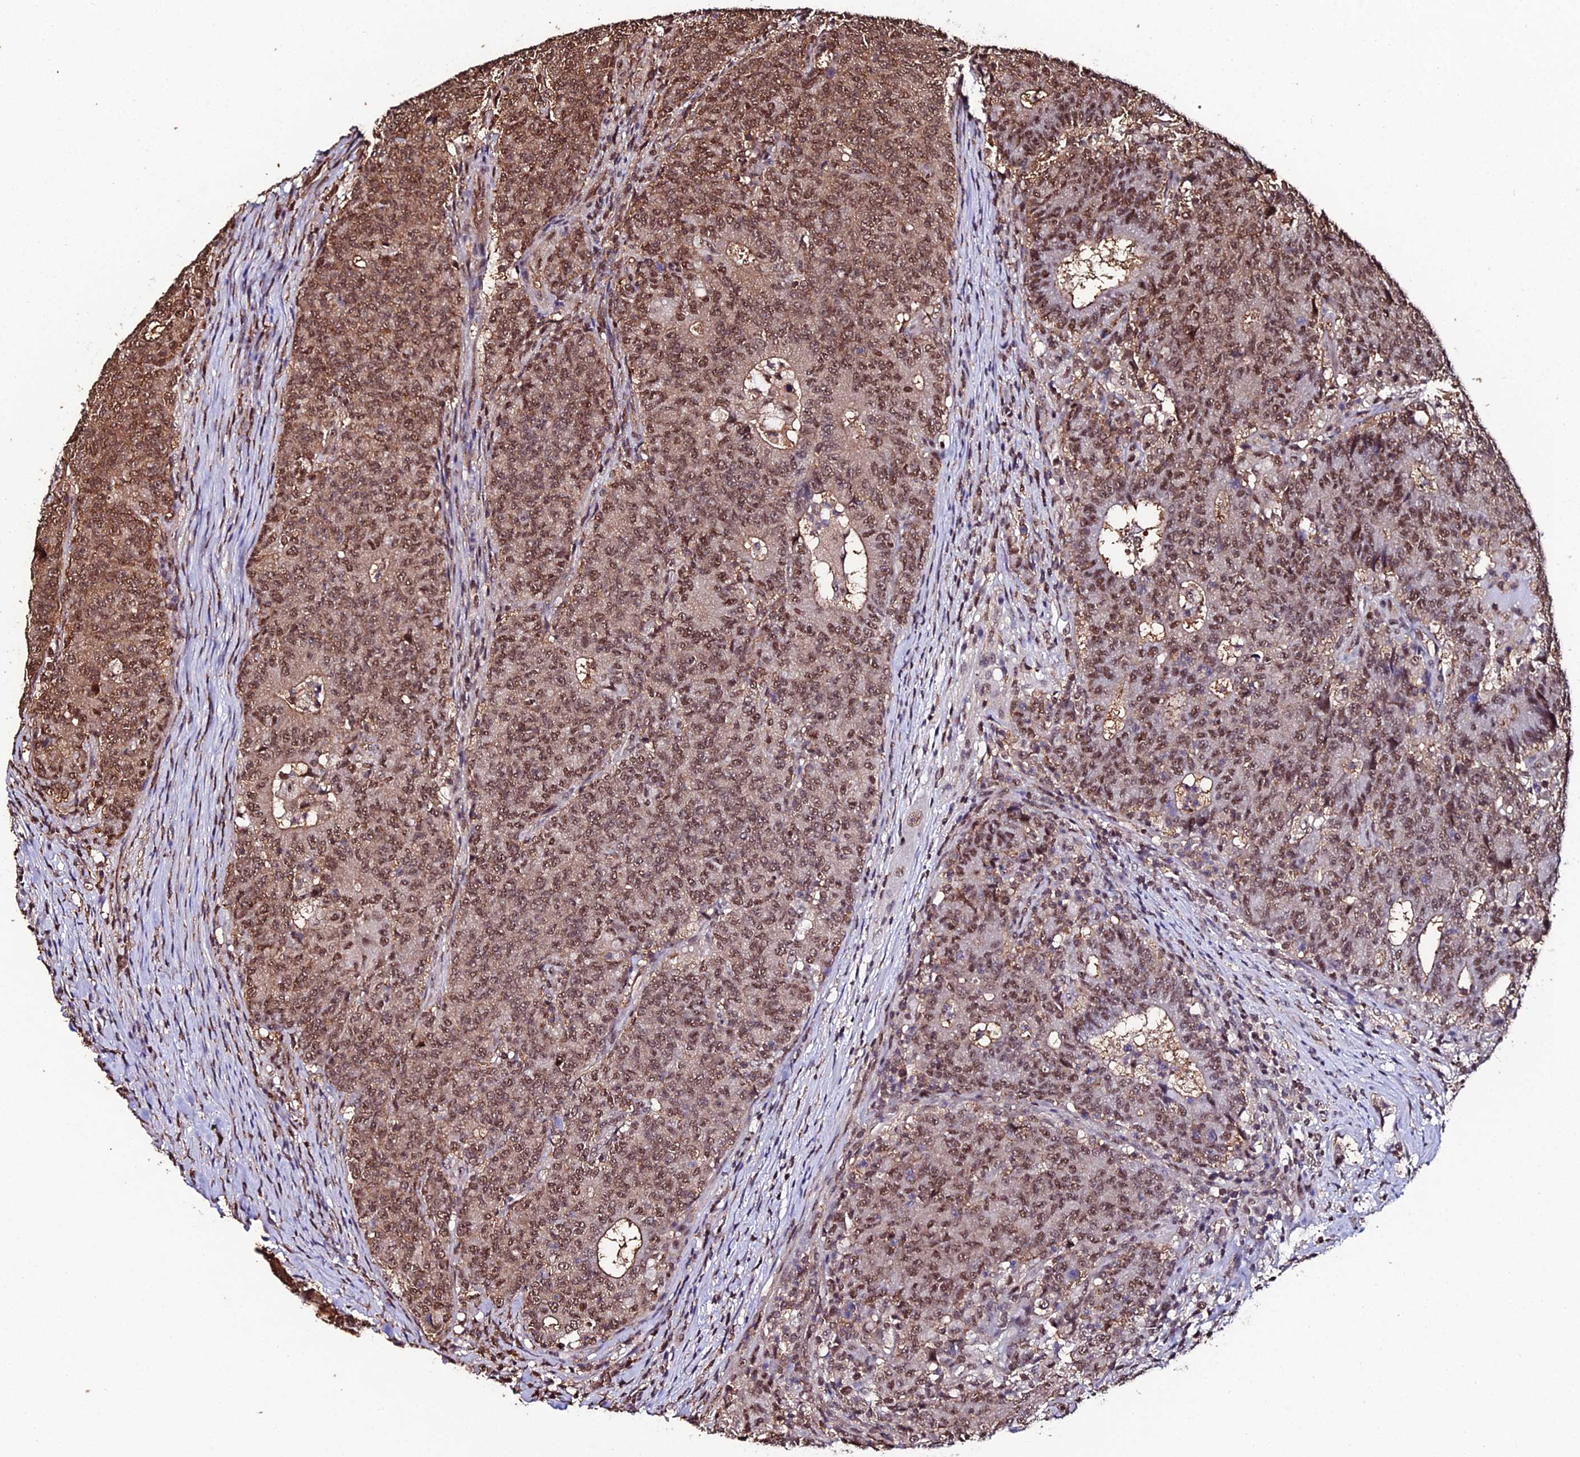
{"staining": {"intensity": "moderate", "quantity": ">75%", "location": "cytoplasmic/membranous,nuclear"}, "tissue": "colorectal cancer", "cell_type": "Tumor cells", "image_type": "cancer", "snomed": [{"axis": "morphology", "description": "Adenocarcinoma, NOS"}, {"axis": "topography", "description": "Colon"}], "caption": "An image of human colorectal cancer stained for a protein shows moderate cytoplasmic/membranous and nuclear brown staining in tumor cells.", "gene": "PPP4C", "patient": {"sex": "female", "age": 75}}